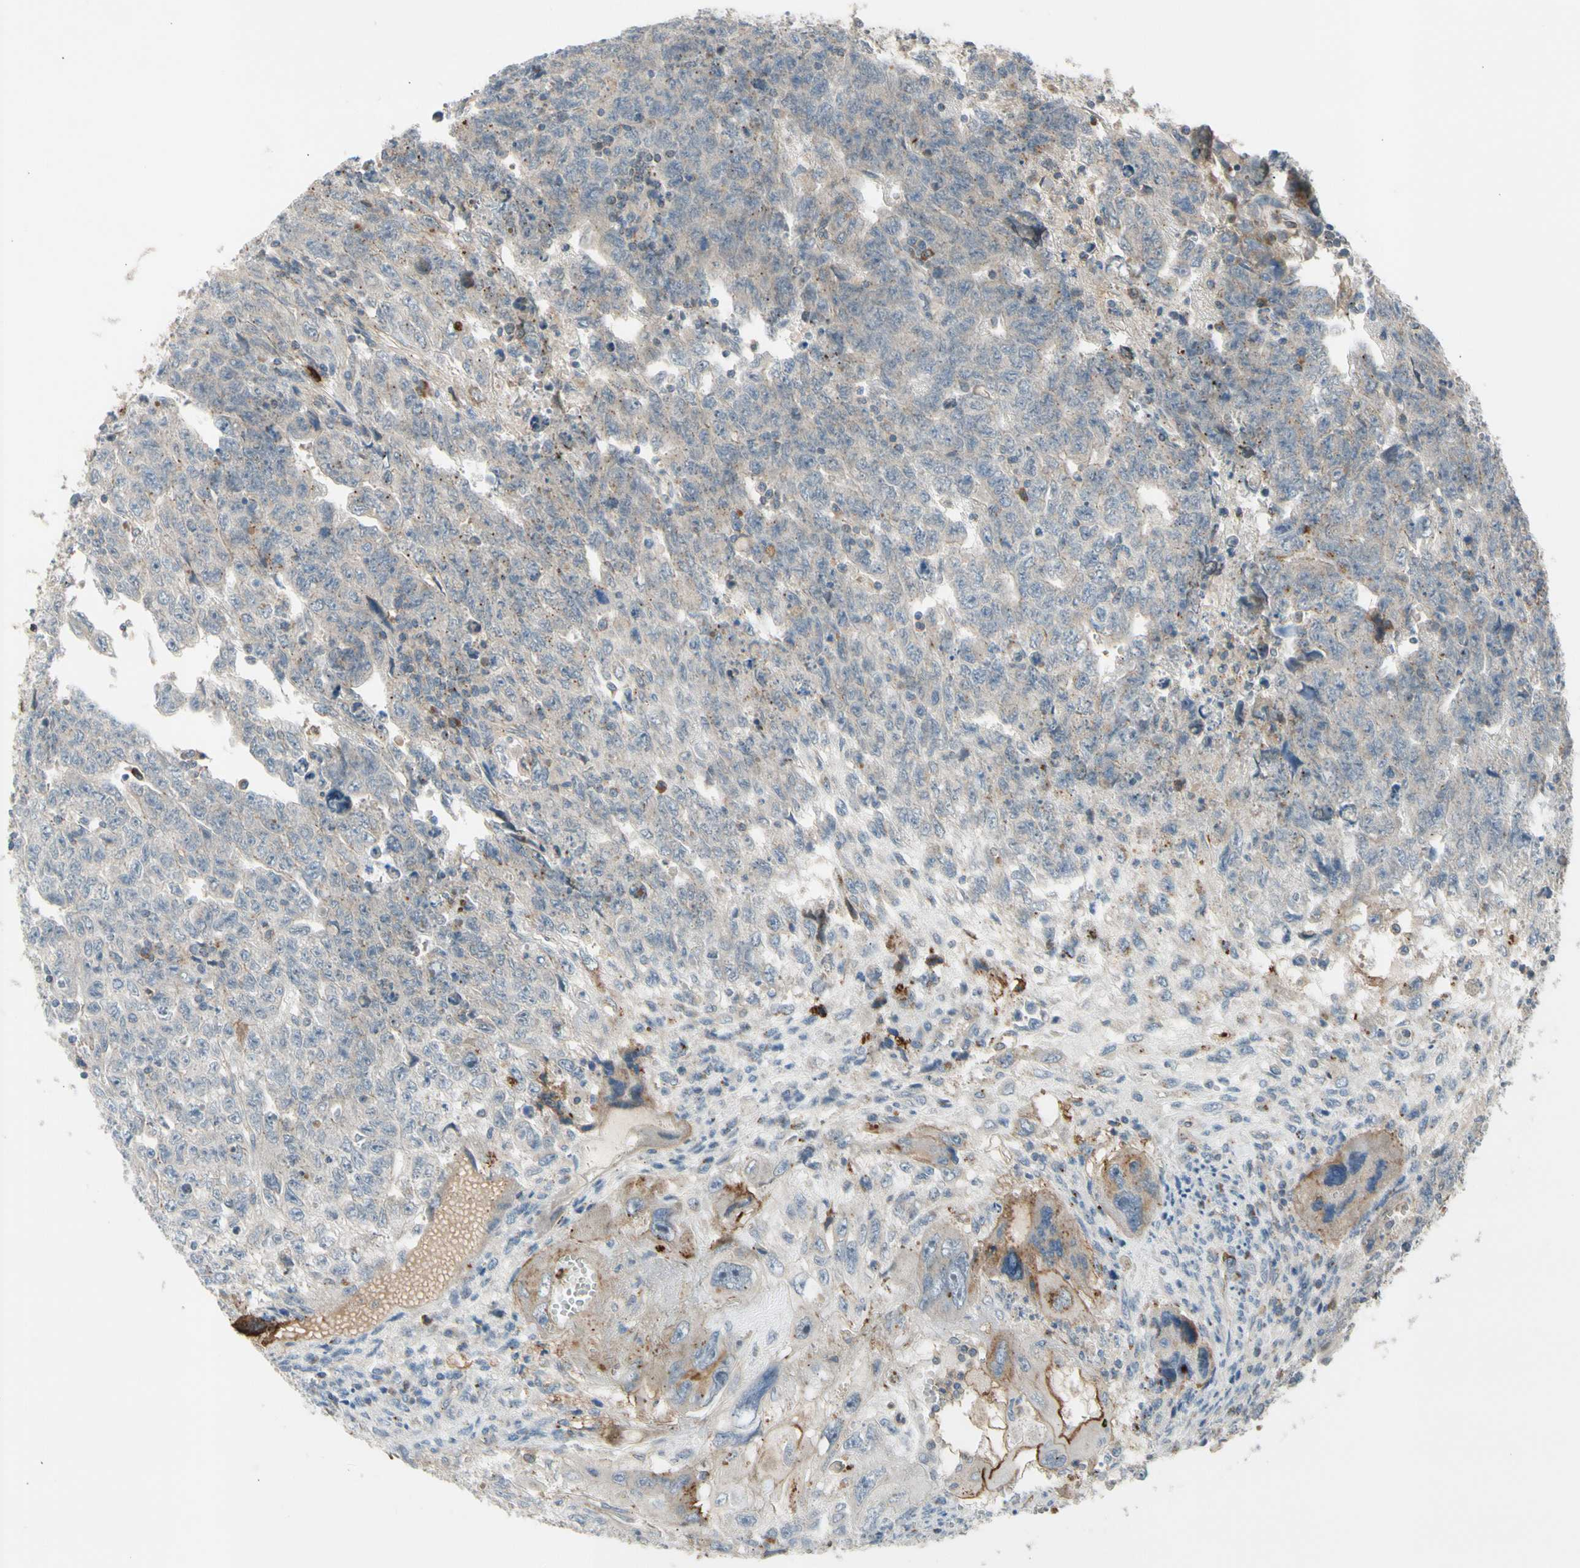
{"staining": {"intensity": "weak", "quantity": "<25%", "location": "cytoplasmic/membranous"}, "tissue": "testis cancer", "cell_type": "Tumor cells", "image_type": "cancer", "snomed": [{"axis": "morphology", "description": "Carcinoma, Embryonal, NOS"}, {"axis": "topography", "description": "Testis"}], "caption": "High magnification brightfield microscopy of embryonal carcinoma (testis) stained with DAB (brown) and counterstained with hematoxylin (blue): tumor cells show no significant positivity.", "gene": "GALNT5", "patient": {"sex": "male", "age": 28}}